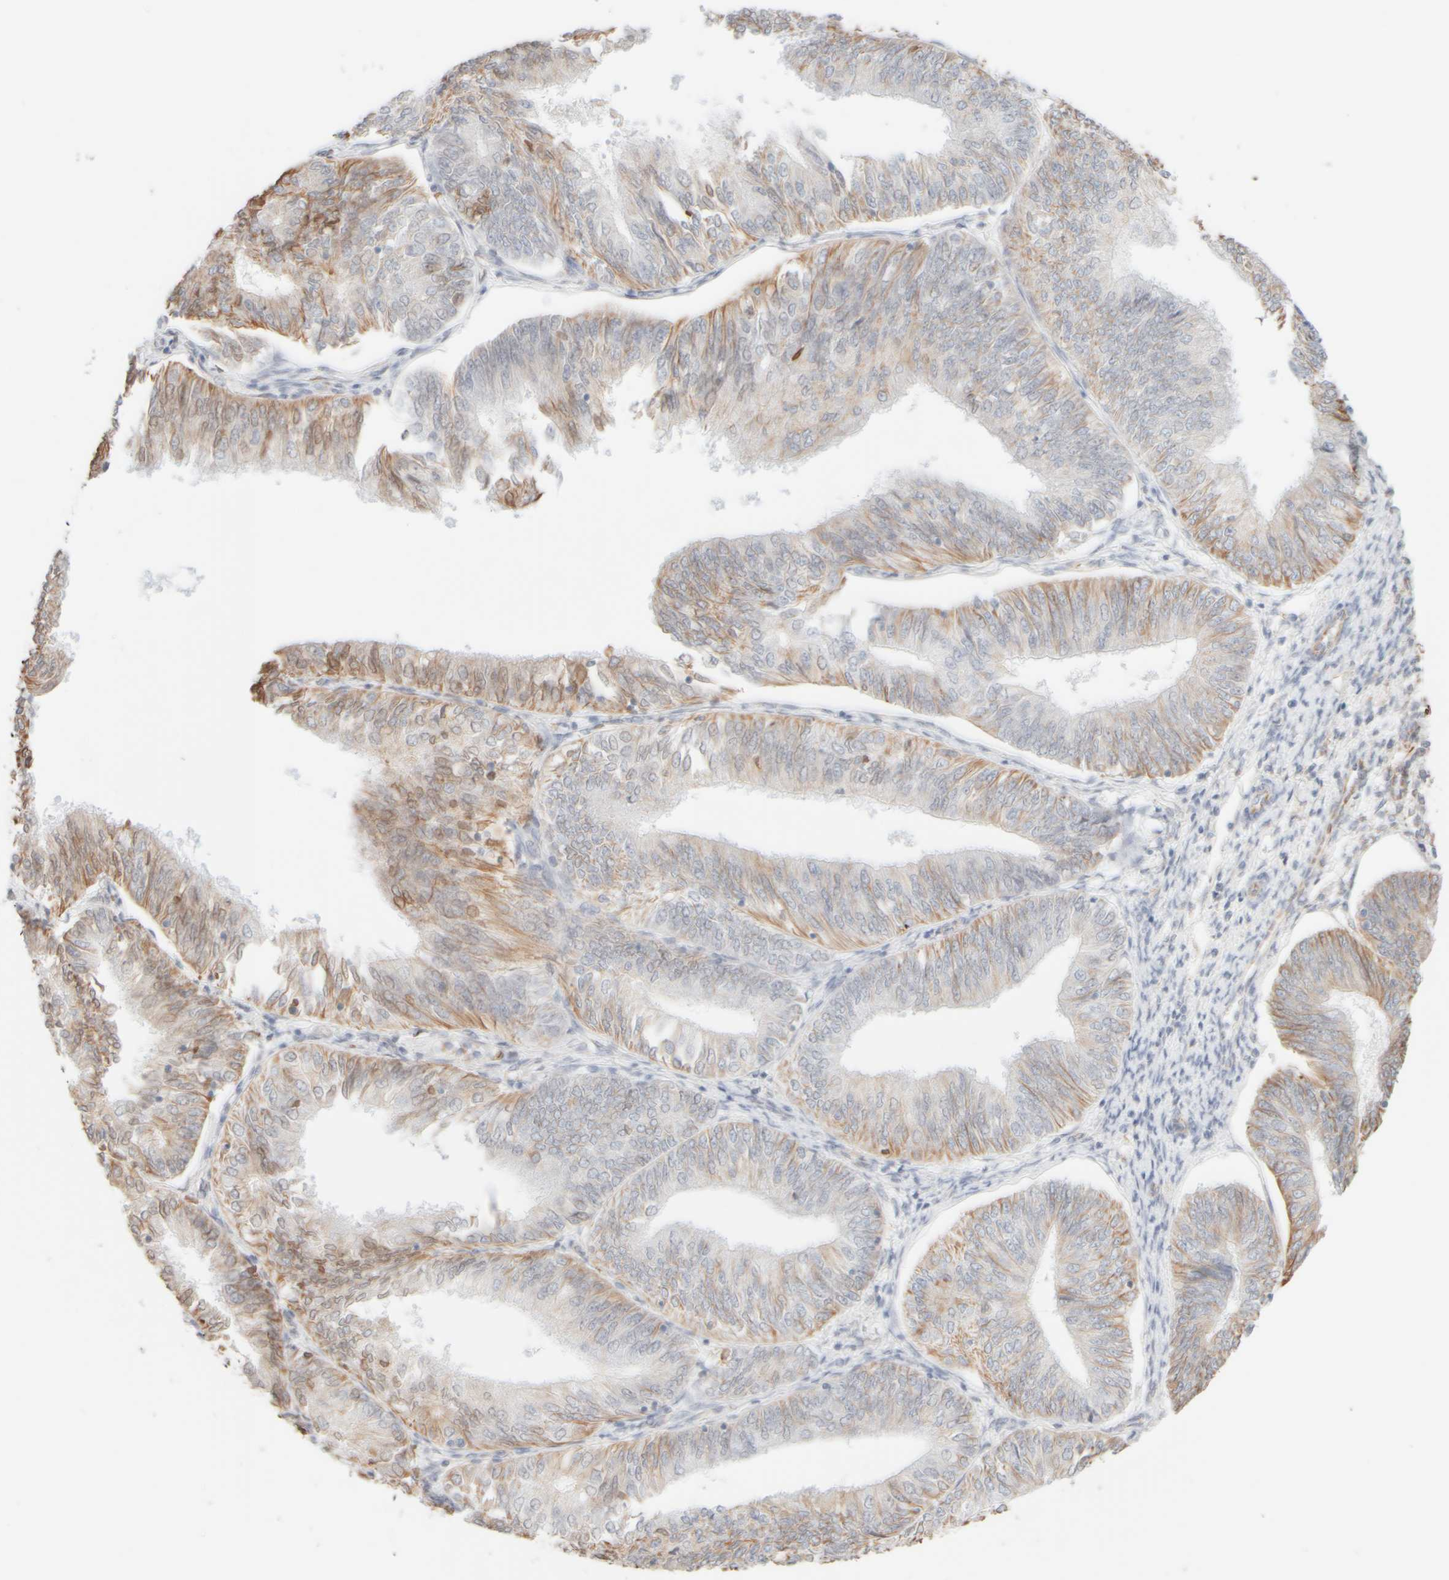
{"staining": {"intensity": "weak", "quantity": "25%-75%", "location": "cytoplasmic/membranous"}, "tissue": "endometrial cancer", "cell_type": "Tumor cells", "image_type": "cancer", "snomed": [{"axis": "morphology", "description": "Adenocarcinoma, NOS"}, {"axis": "topography", "description": "Endometrium"}], "caption": "A low amount of weak cytoplasmic/membranous positivity is appreciated in approximately 25%-75% of tumor cells in adenocarcinoma (endometrial) tissue.", "gene": "KRT15", "patient": {"sex": "female", "age": 58}}